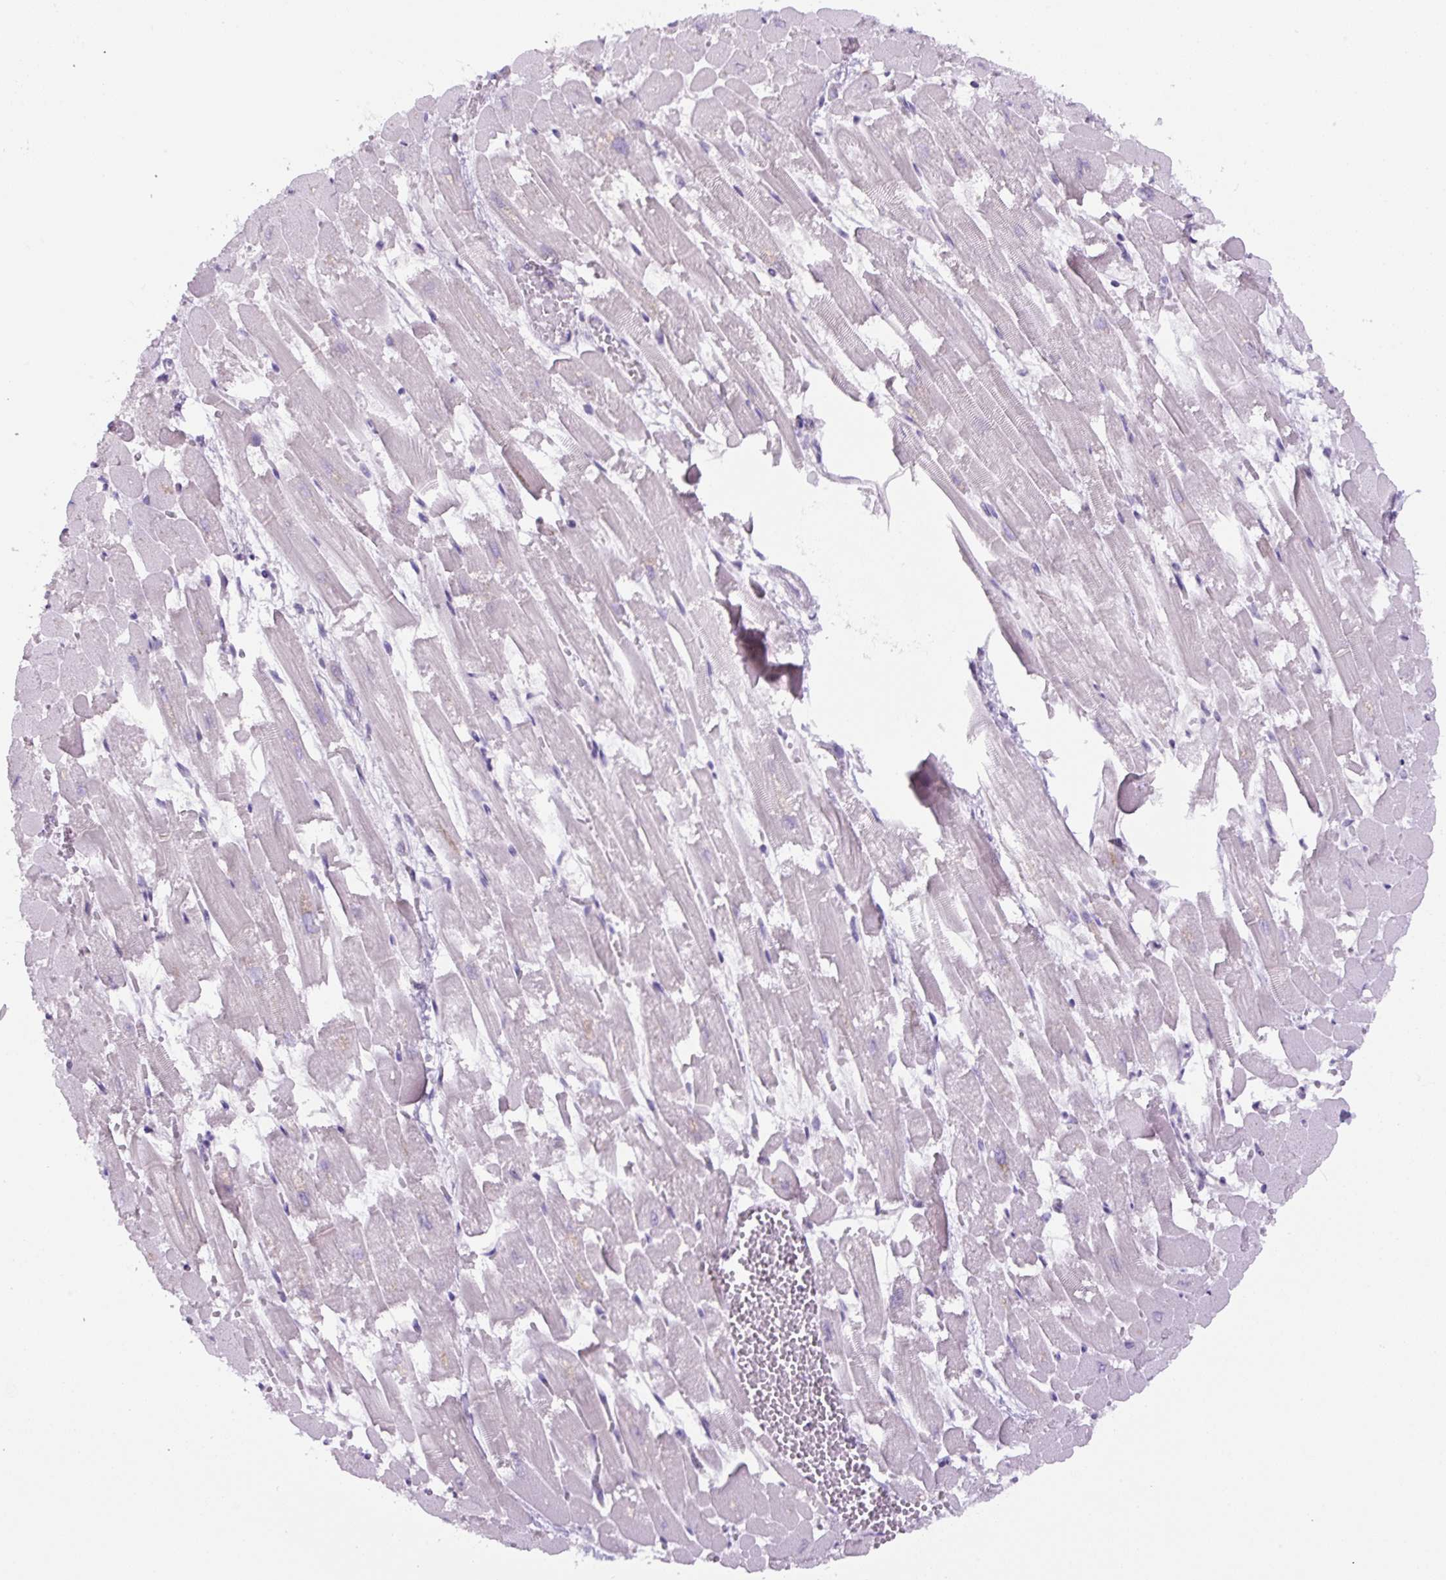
{"staining": {"intensity": "negative", "quantity": "none", "location": "none"}, "tissue": "heart muscle", "cell_type": "Cardiomyocytes", "image_type": "normal", "snomed": [{"axis": "morphology", "description": "Normal tissue, NOS"}, {"axis": "topography", "description": "Heart"}], "caption": "Cardiomyocytes are negative for brown protein staining in unremarkable heart muscle. Nuclei are stained in blue.", "gene": "RYBP", "patient": {"sex": "female", "age": 52}}